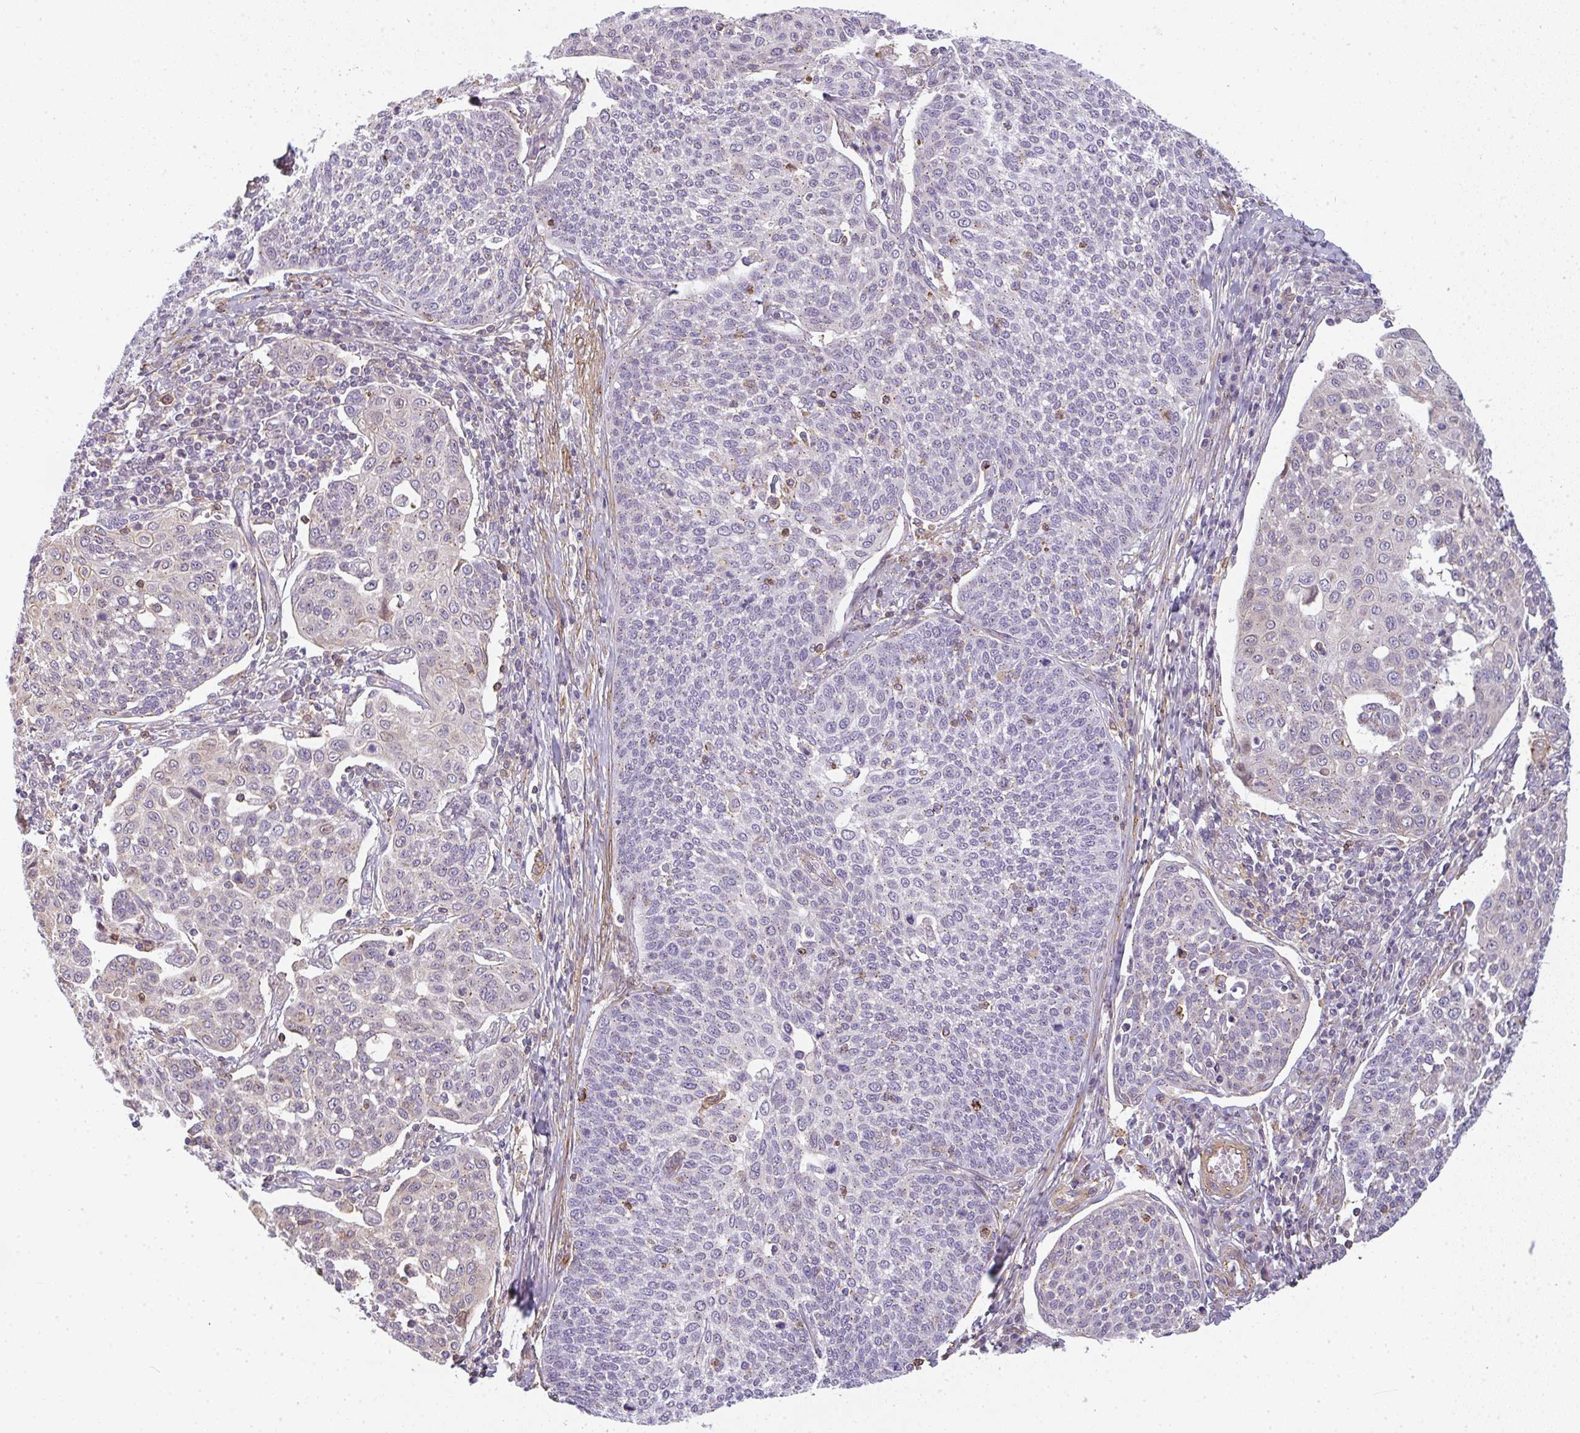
{"staining": {"intensity": "negative", "quantity": "none", "location": "none"}, "tissue": "cervical cancer", "cell_type": "Tumor cells", "image_type": "cancer", "snomed": [{"axis": "morphology", "description": "Squamous cell carcinoma, NOS"}, {"axis": "topography", "description": "Cervix"}], "caption": "High magnification brightfield microscopy of cervical squamous cell carcinoma stained with DAB (brown) and counterstained with hematoxylin (blue): tumor cells show no significant expression. (Brightfield microscopy of DAB IHC at high magnification).", "gene": "SULF1", "patient": {"sex": "female", "age": 34}}